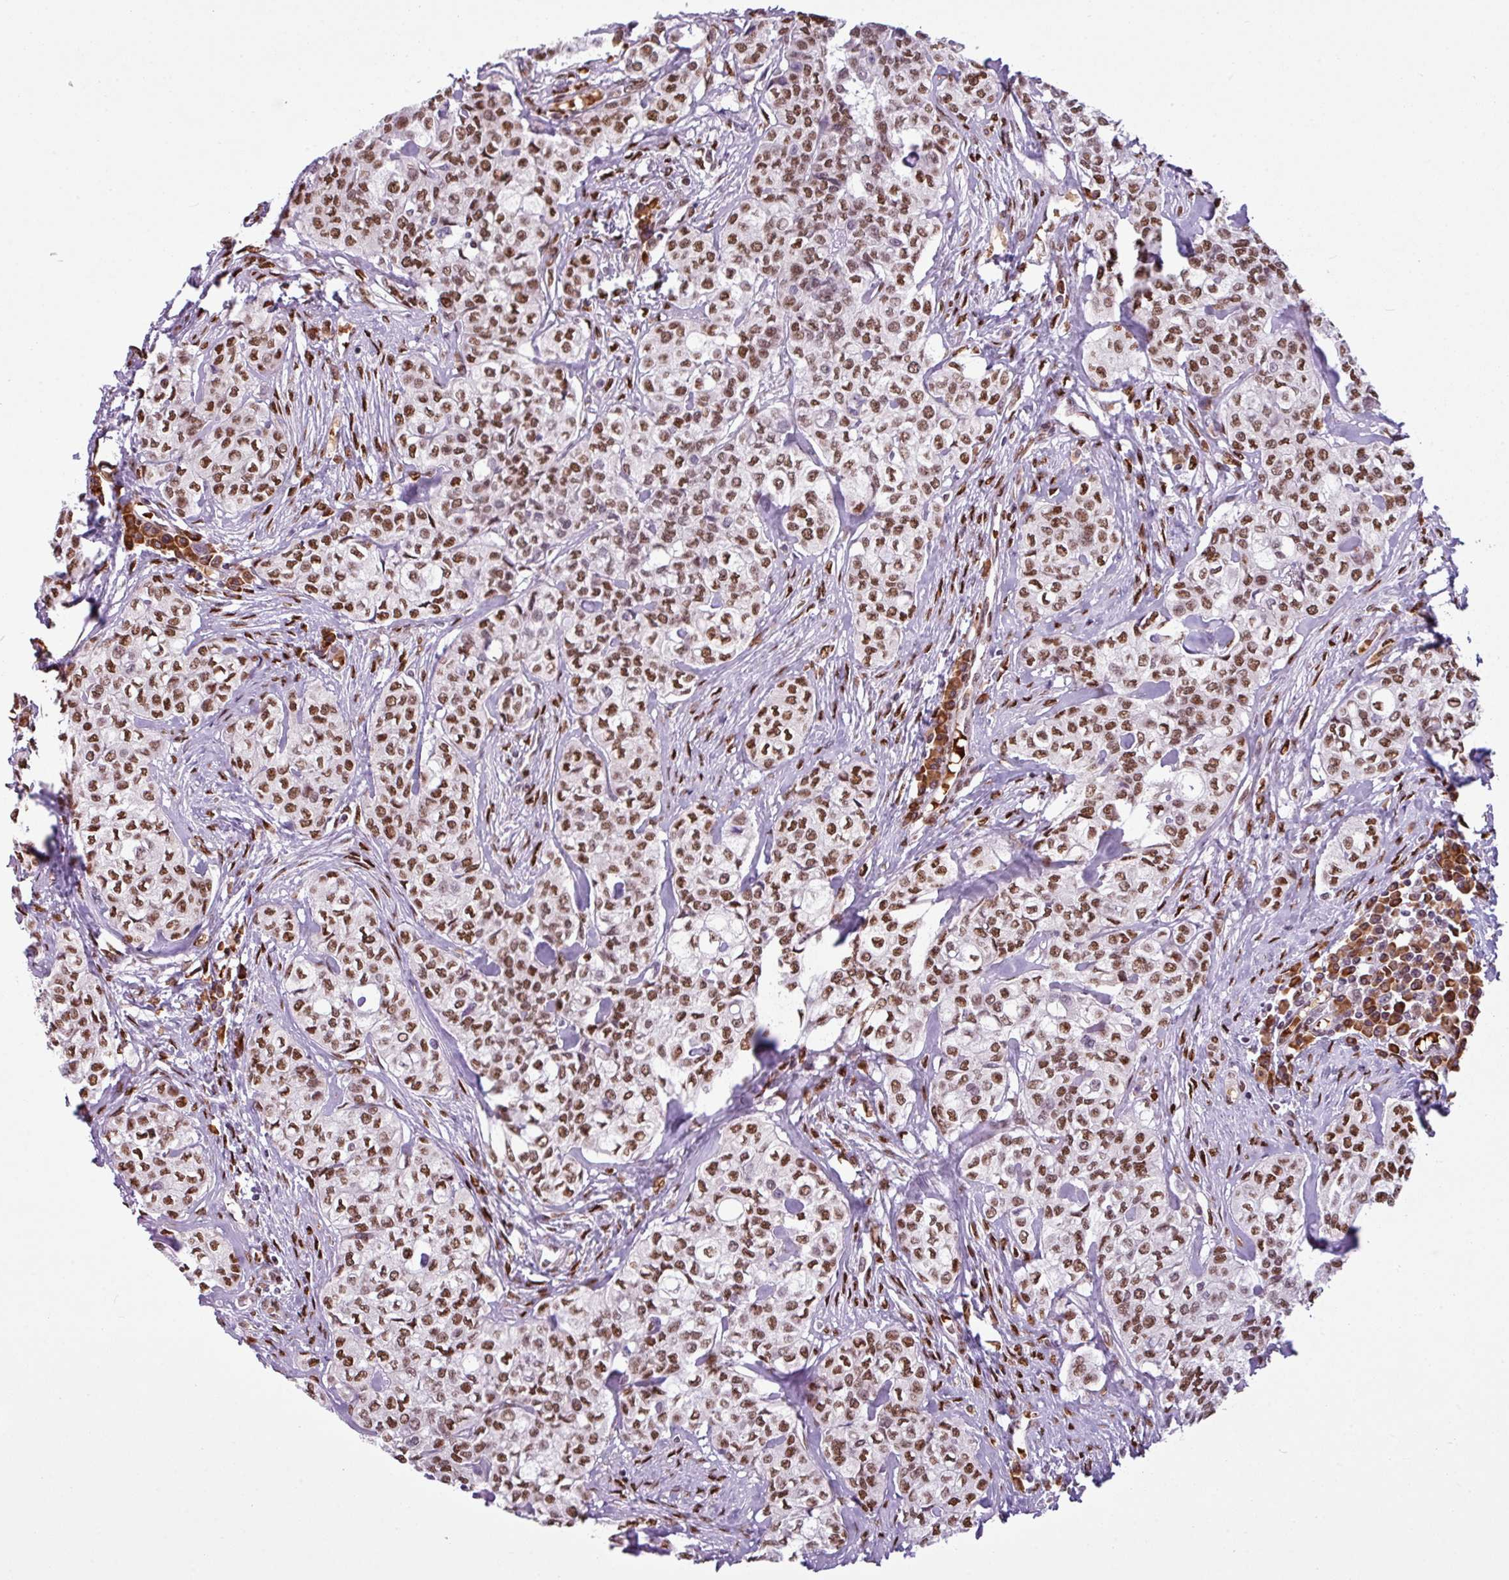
{"staining": {"intensity": "strong", "quantity": ">75%", "location": "nuclear"}, "tissue": "head and neck cancer", "cell_type": "Tumor cells", "image_type": "cancer", "snomed": [{"axis": "morphology", "description": "Adenocarcinoma, NOS"}, {"axis": "topography", "description": "Head-Neck"}], "caption": "A micrograph showing strong nuclear positivity in about >75% of tumor cells in head and neck cancer (adenocarcinoma), as visualized by brown immunohistochemical staining.", "gene": "PRDM5", "patient": {"sex": "male", "age": 81}}